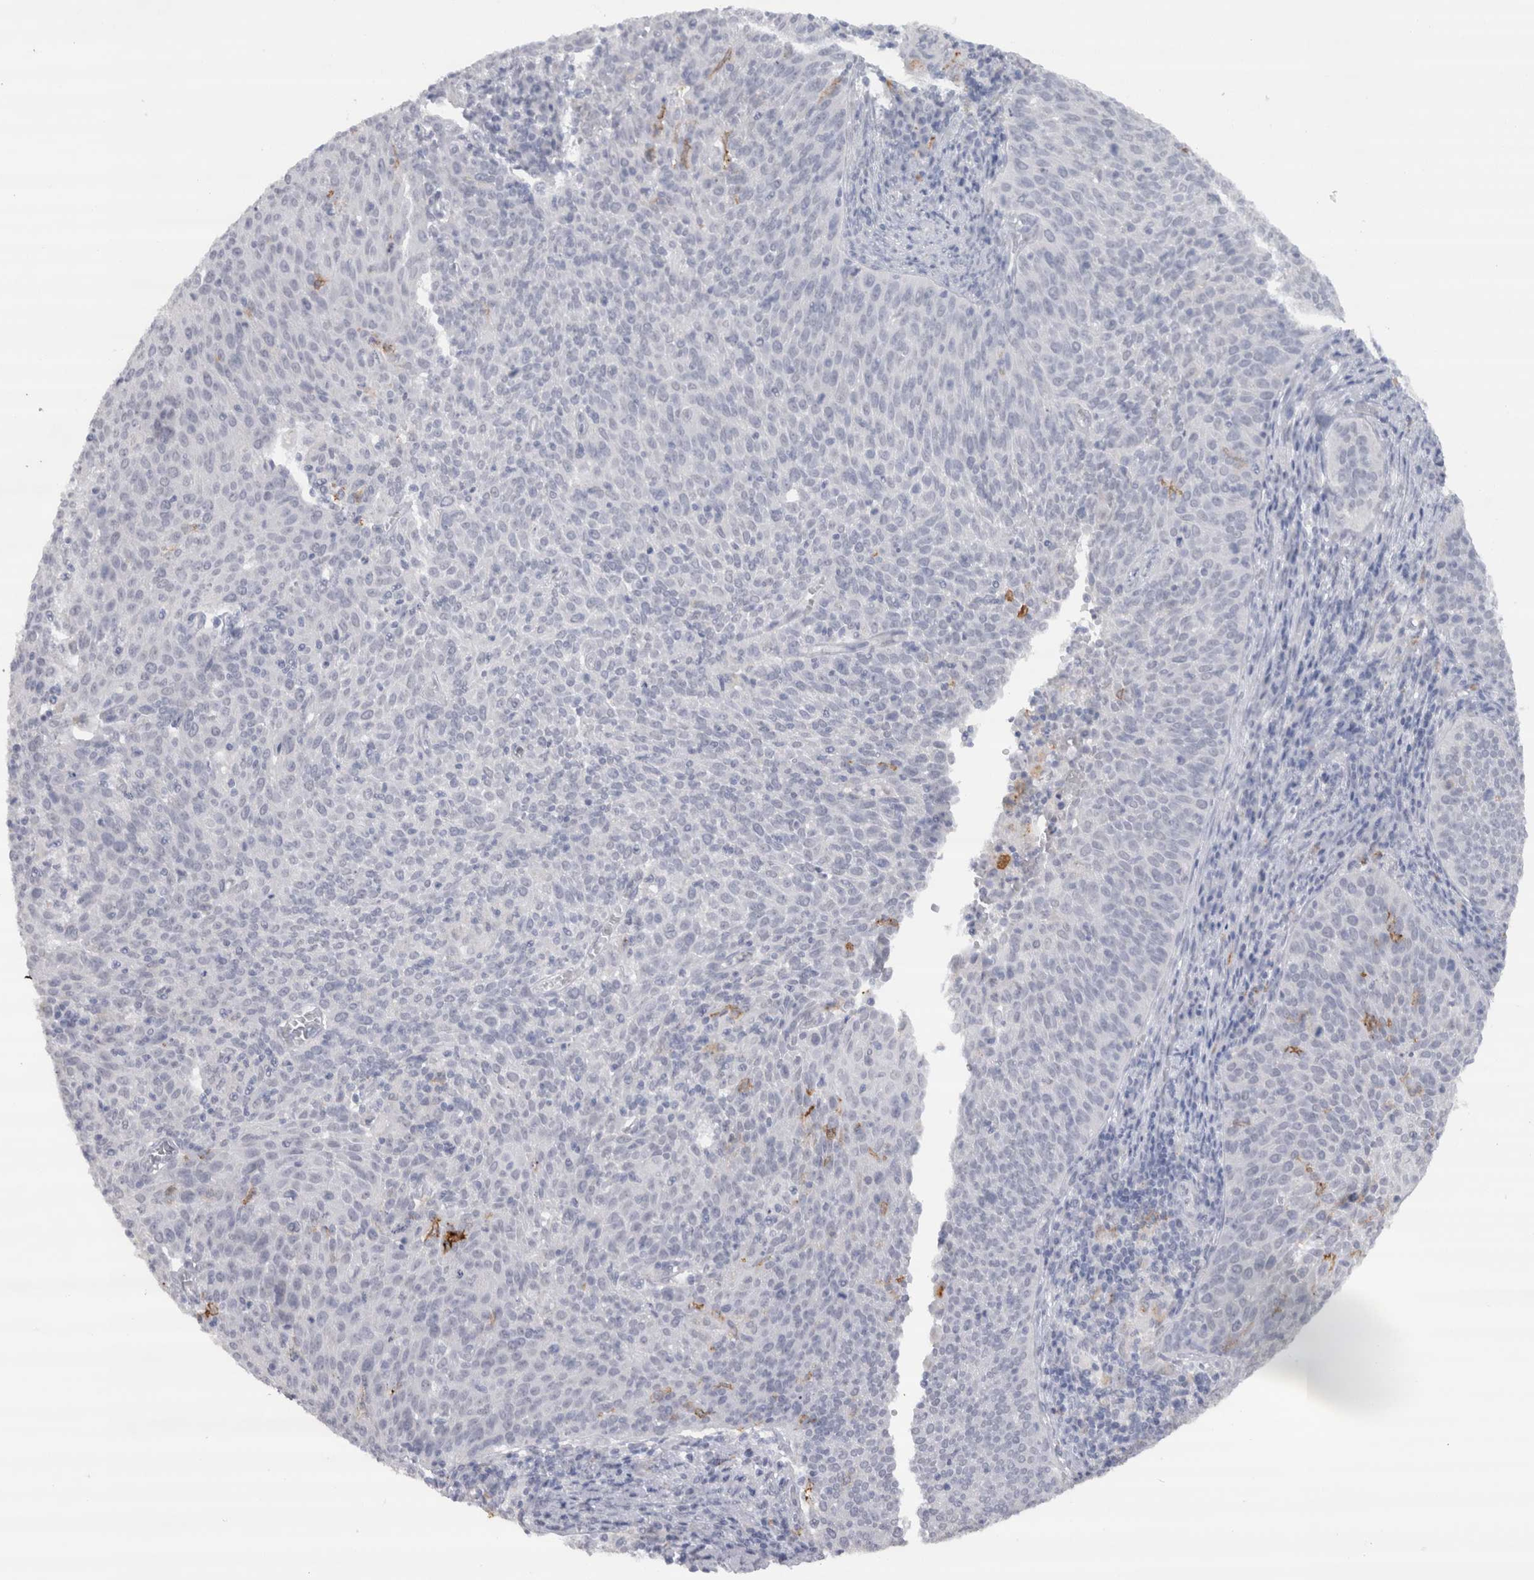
{"staining": {"intensity": "negative", "quantity": "none", "location": "none"}, "tissue": "cervical cancer", "cell_type": "Tumor cells", "image_type": "cancer", "snomed": [{"axis": "morphology", "description": "Squamous cell carcinoma, NOS"}, {"axis": "topography", "description": "Cervix"}], "caption": "The image demonstrates no staining of tumor cells in squamous cell carcinoma (cervical).", "gene": "CDH17", "patient": {"sex": "female", "age": 38}}